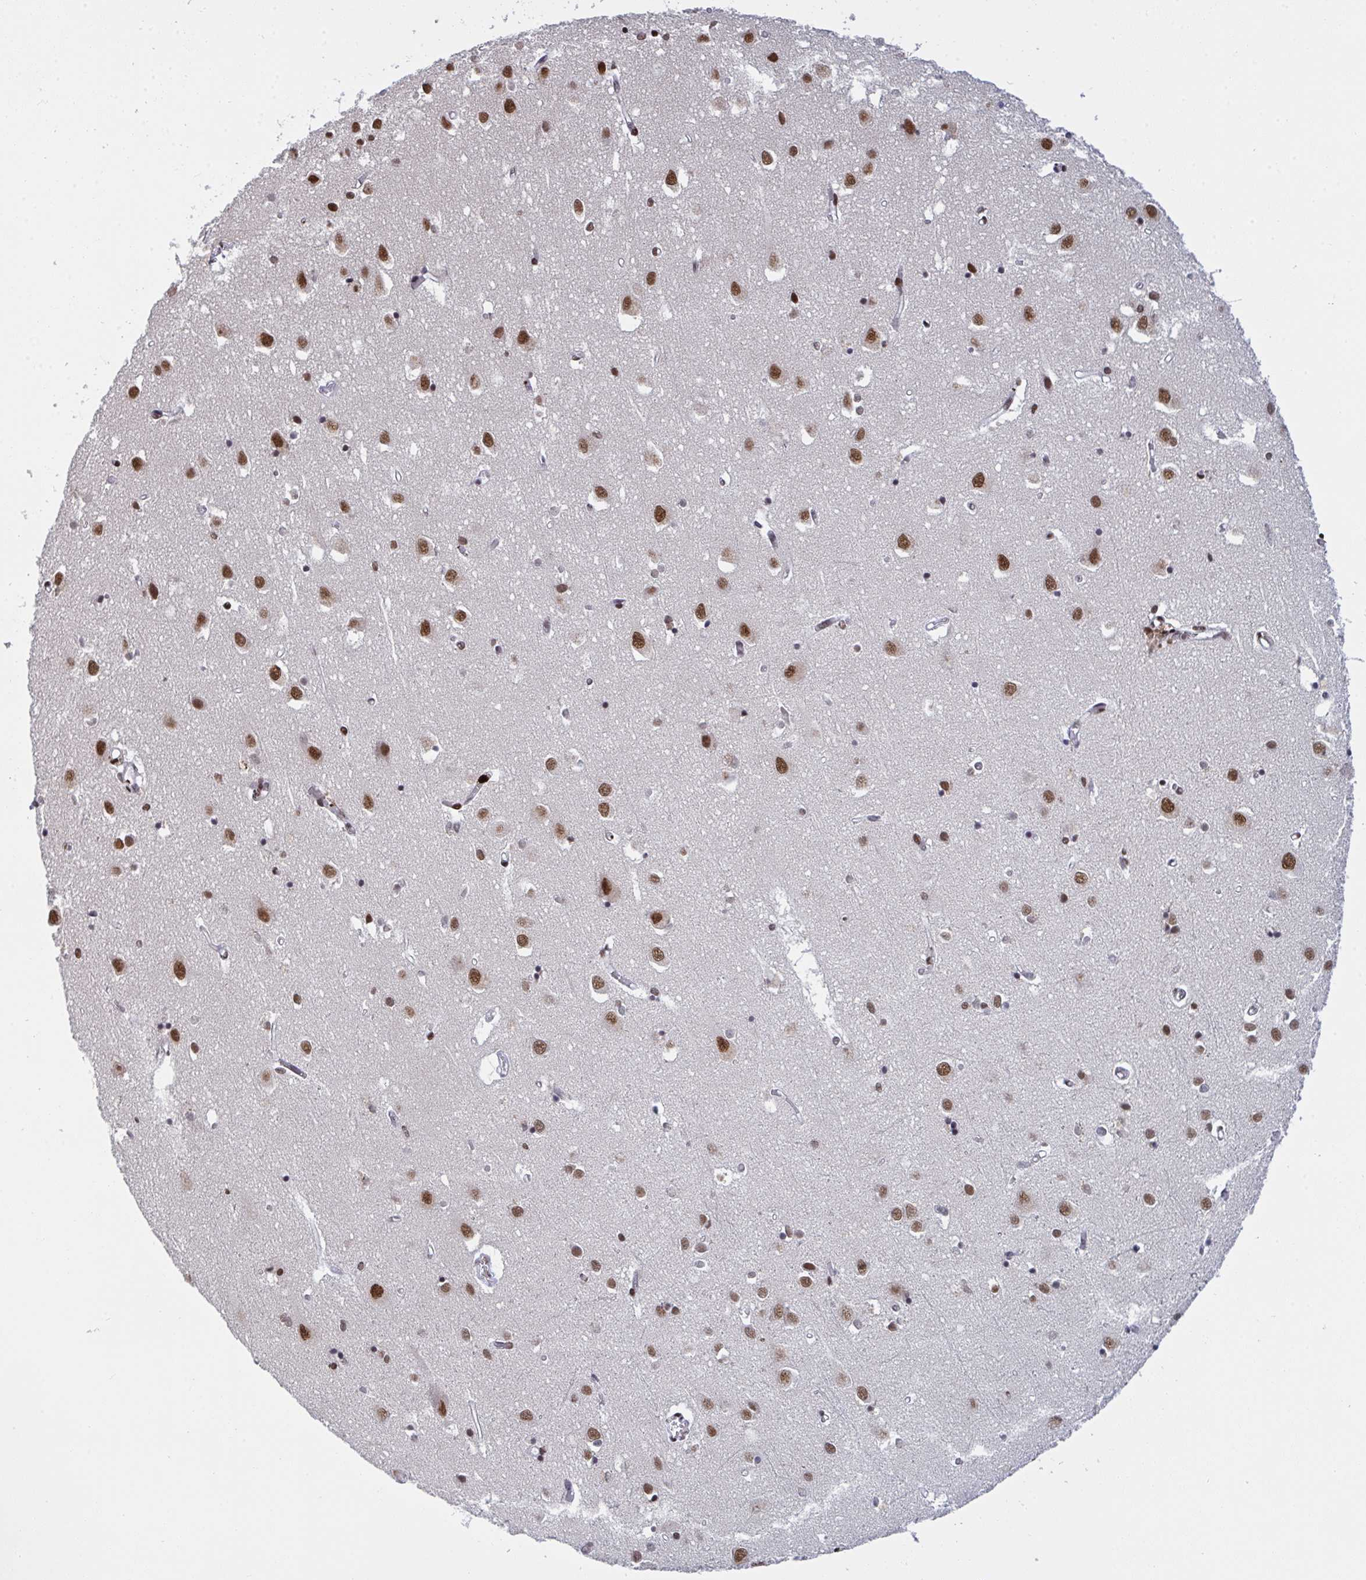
{"staining": {"intensity": "strong", "quantity": ">75%", "location": "nuclear"}, "tissue": "cerebral cortex", "cell_type": "Endothelial cells", "image_type": "normal", "snomed": [{"axis": "morphology", "description": "Normal tissue, NOS"}, {"axis": "topography", "description": "Cerebral cortex"}], "caption": "An image of human cerebral cortex stained for a protein exhibits strong nuclear brown staining in endothelial cells.", "gene": "ZNF607", "patient": {"sex": "male", "age": 70}}